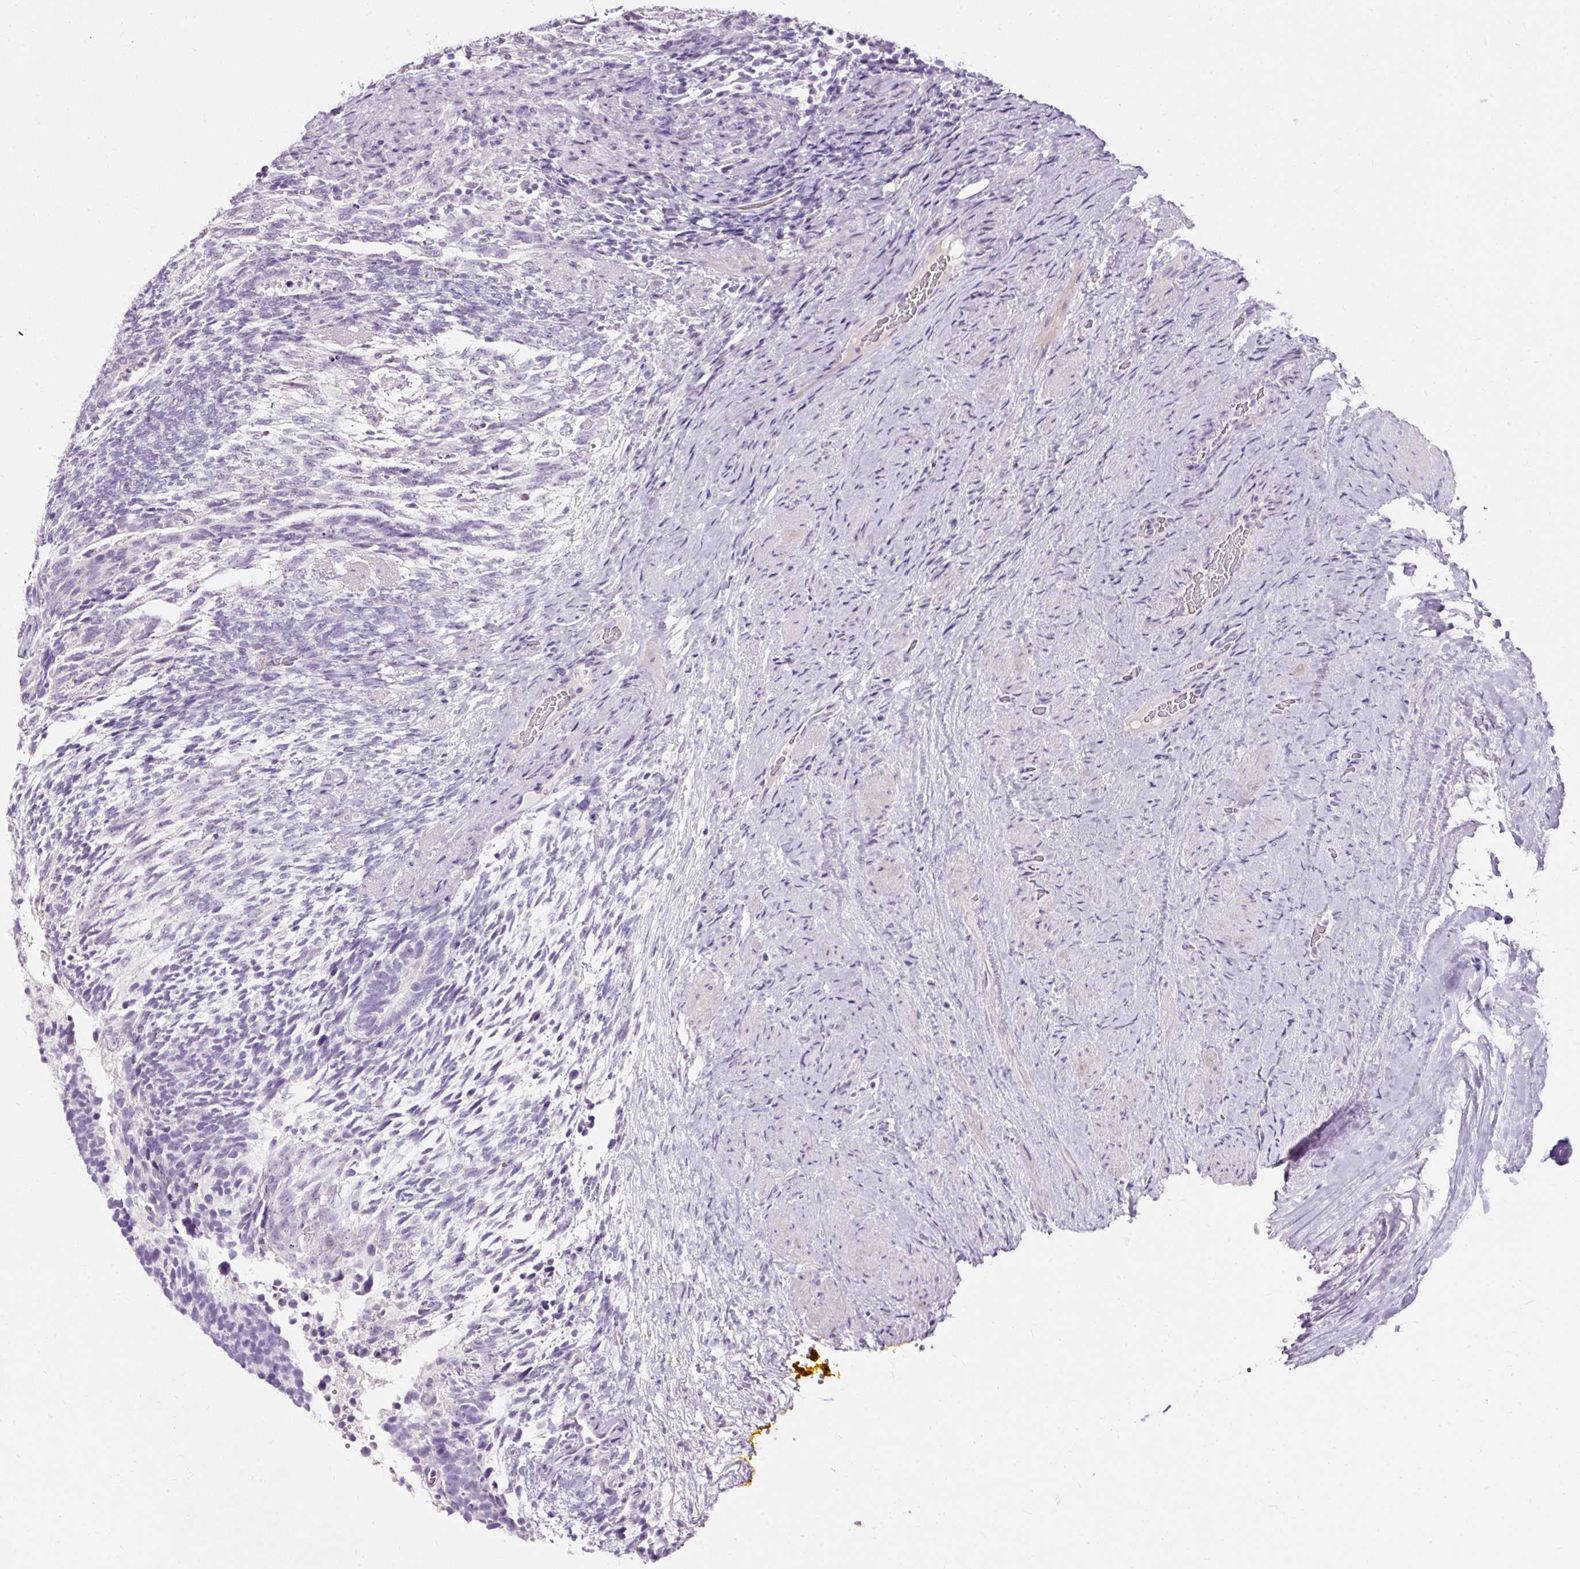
{"staining": {"intensity": "negative", "quantity": "none", "location": "none"}, "tissue": "testis cancer", "cell_type": "Tumor cells", "image_type": "cancer", "snomed": [{"axis": "morphology", "description": "Carcinoma, Embryonal, NOS"}, {"axis": "topography", "description": "Testis"}], "caption": "Tumor cells show no significant protein staining in testis cancer (embryonal carcinoma).", "gene": "CLDN25", "patient": {"sex": "male", "age": 23}}